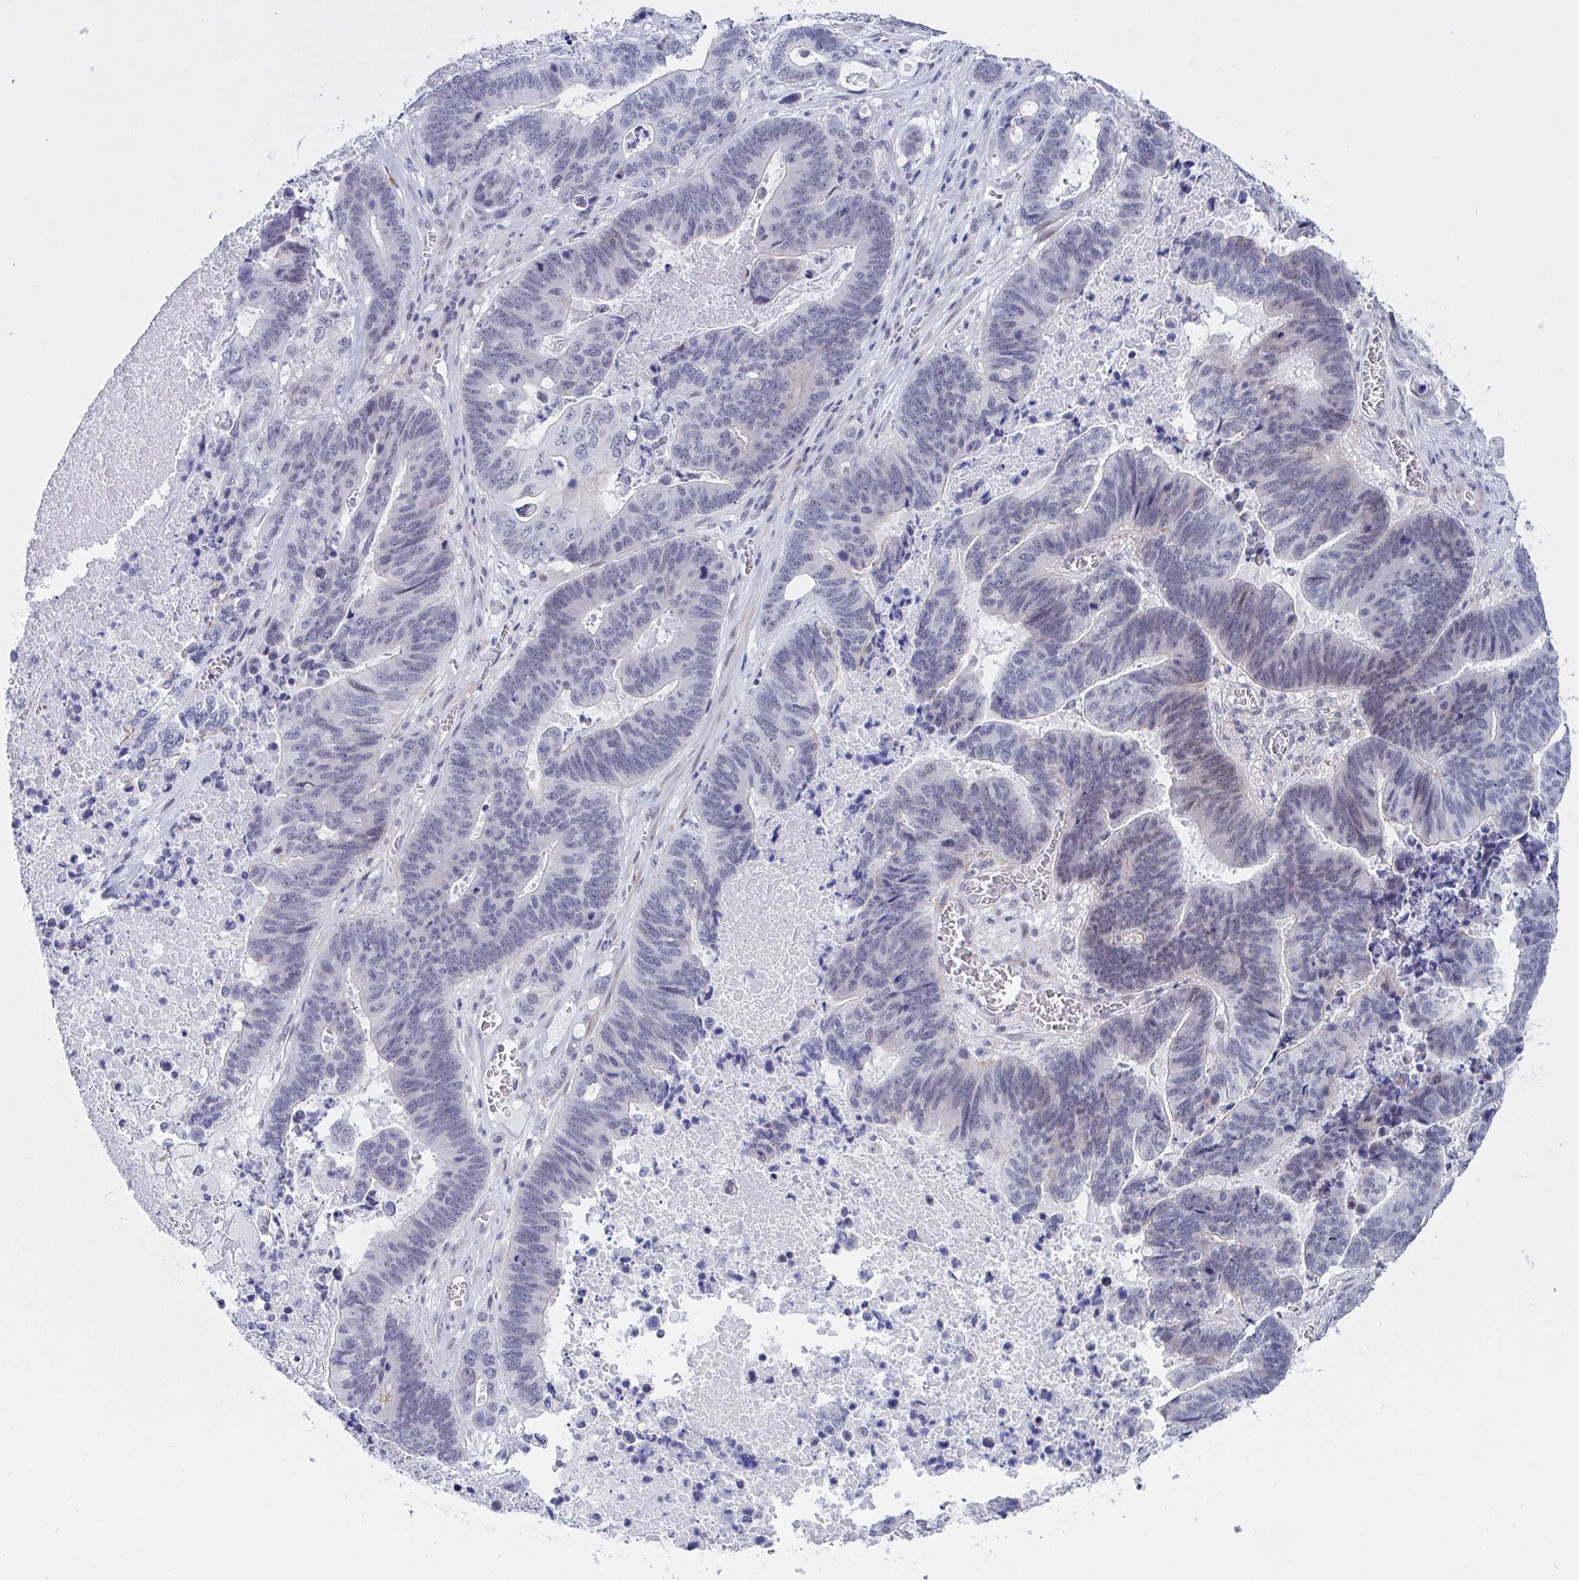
{"staining": {"intensity": "negative", "quantity": "none", "location": "none"}, "tissue": "lung cancer", "cell_type": "Tumor cells", "image_type": "cancer", "snomed": [{"axis": "morphology", "description": "Aneuploidy"}, {"axis": "morphology", "description": "Adenocarcinoma, NOS"}, {"axis": "morphology", "description": "Adenocarcinoma primary or metastatic"}, {"axis": "topography", "description": "Lung"}], "caption": "Protein analysis of lung cancer demonstrates no significant expression in tumor cells.", "gene": "FBXL22", "patient": {"sex": "female", "age": 75}}